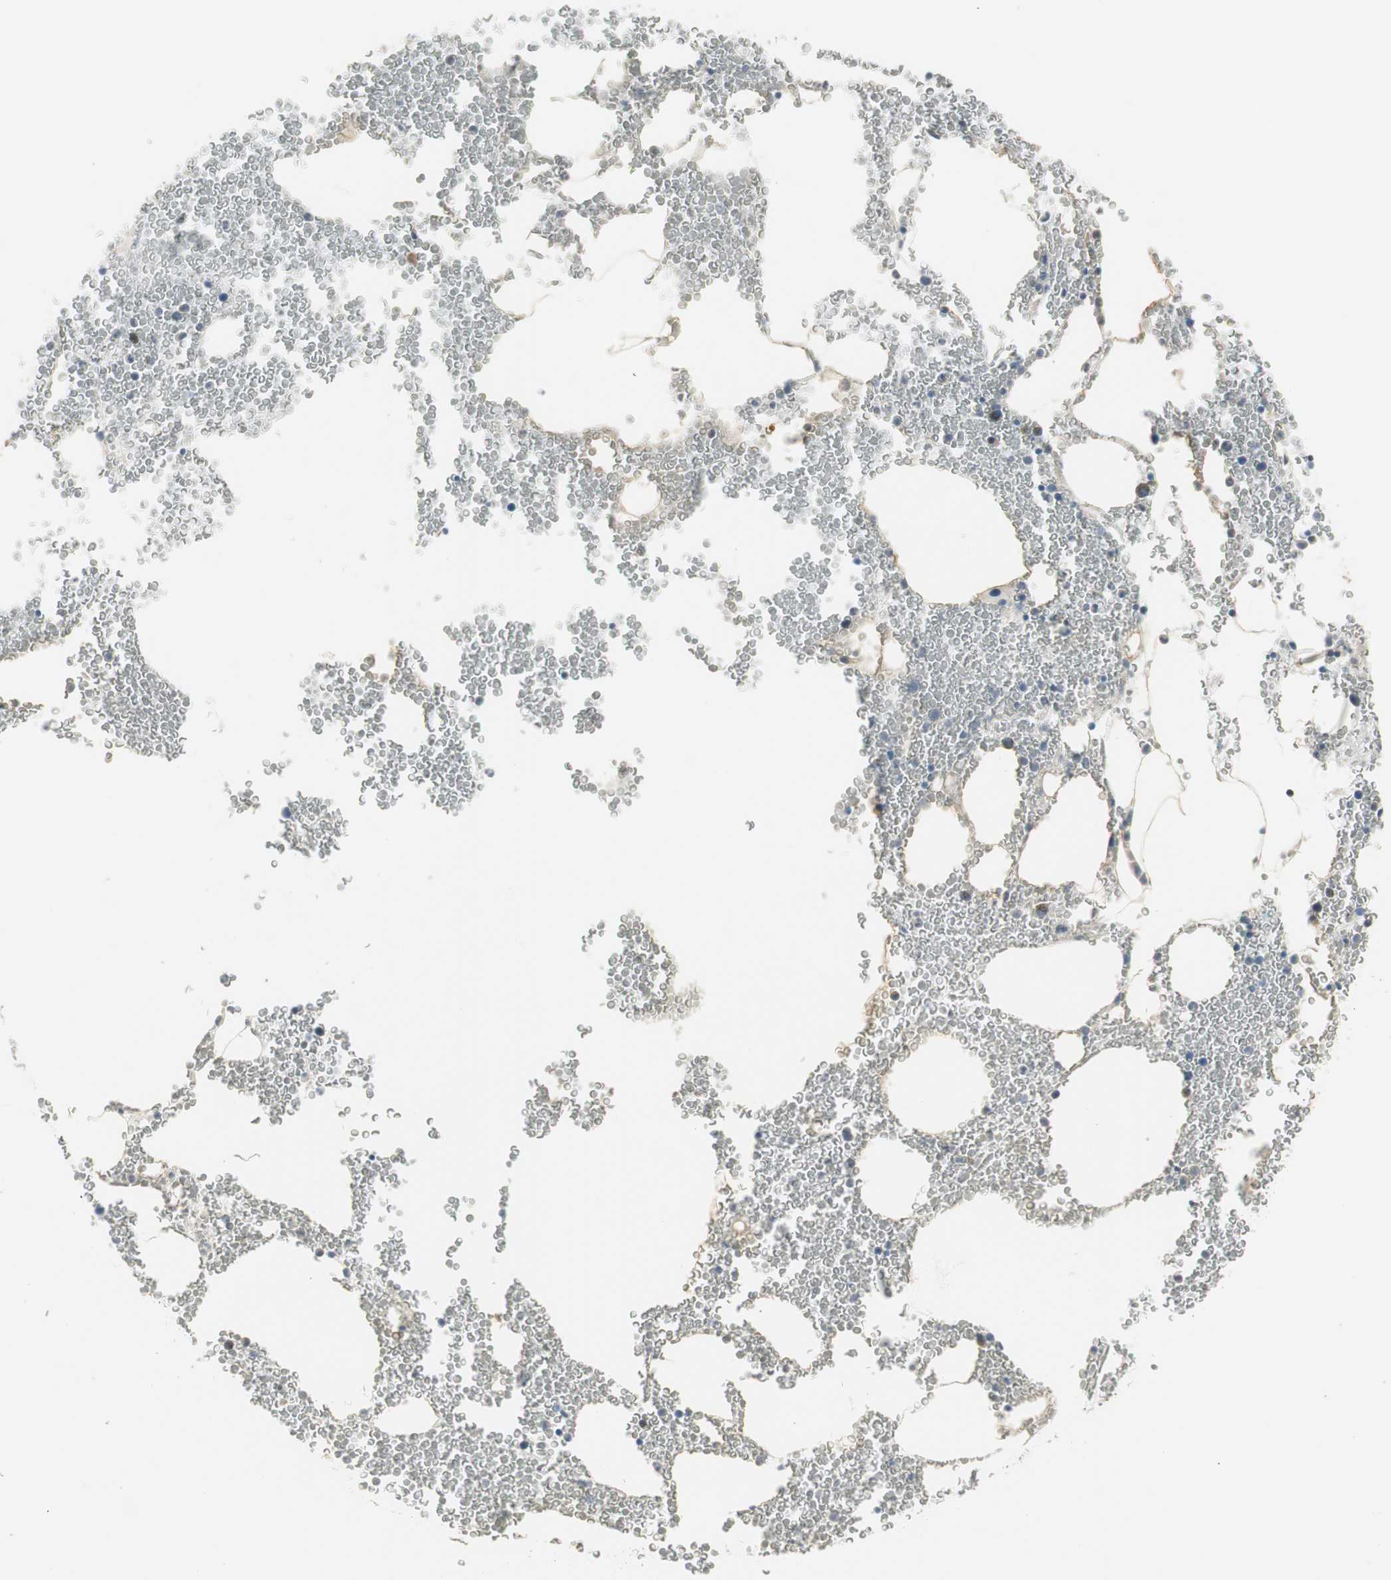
{"staining": {"intensity": "moderate", "quantity": "<25%", "location": "cytoplasmic/membranous"}, "tissue": "bone marrow", "cell_type": "Hematopoietic cells", "image_type": "normal", "snomed": [{"axis": "morphology", "description": "Normal tissue, NOS"}, {"axis": "morphology", "description": "Inflammation, NOS"}, {"axis": "topography", "description": "Bone marrow"}], "caption": "Bone marrow stained with DAB immunohistochemistry (IHC) displays low levels of moderate cytoplasmic/membranous positivity in about <25% of hematopoietic cells. The staining is performed using DAB (3,3'-diaminobenzidine) brown chromogen to label protein expression. The nuclei are counter-stained blue using hematoxylin.", "gene": "PDZK1", "patient": {"sex": "male", "age": 74}}